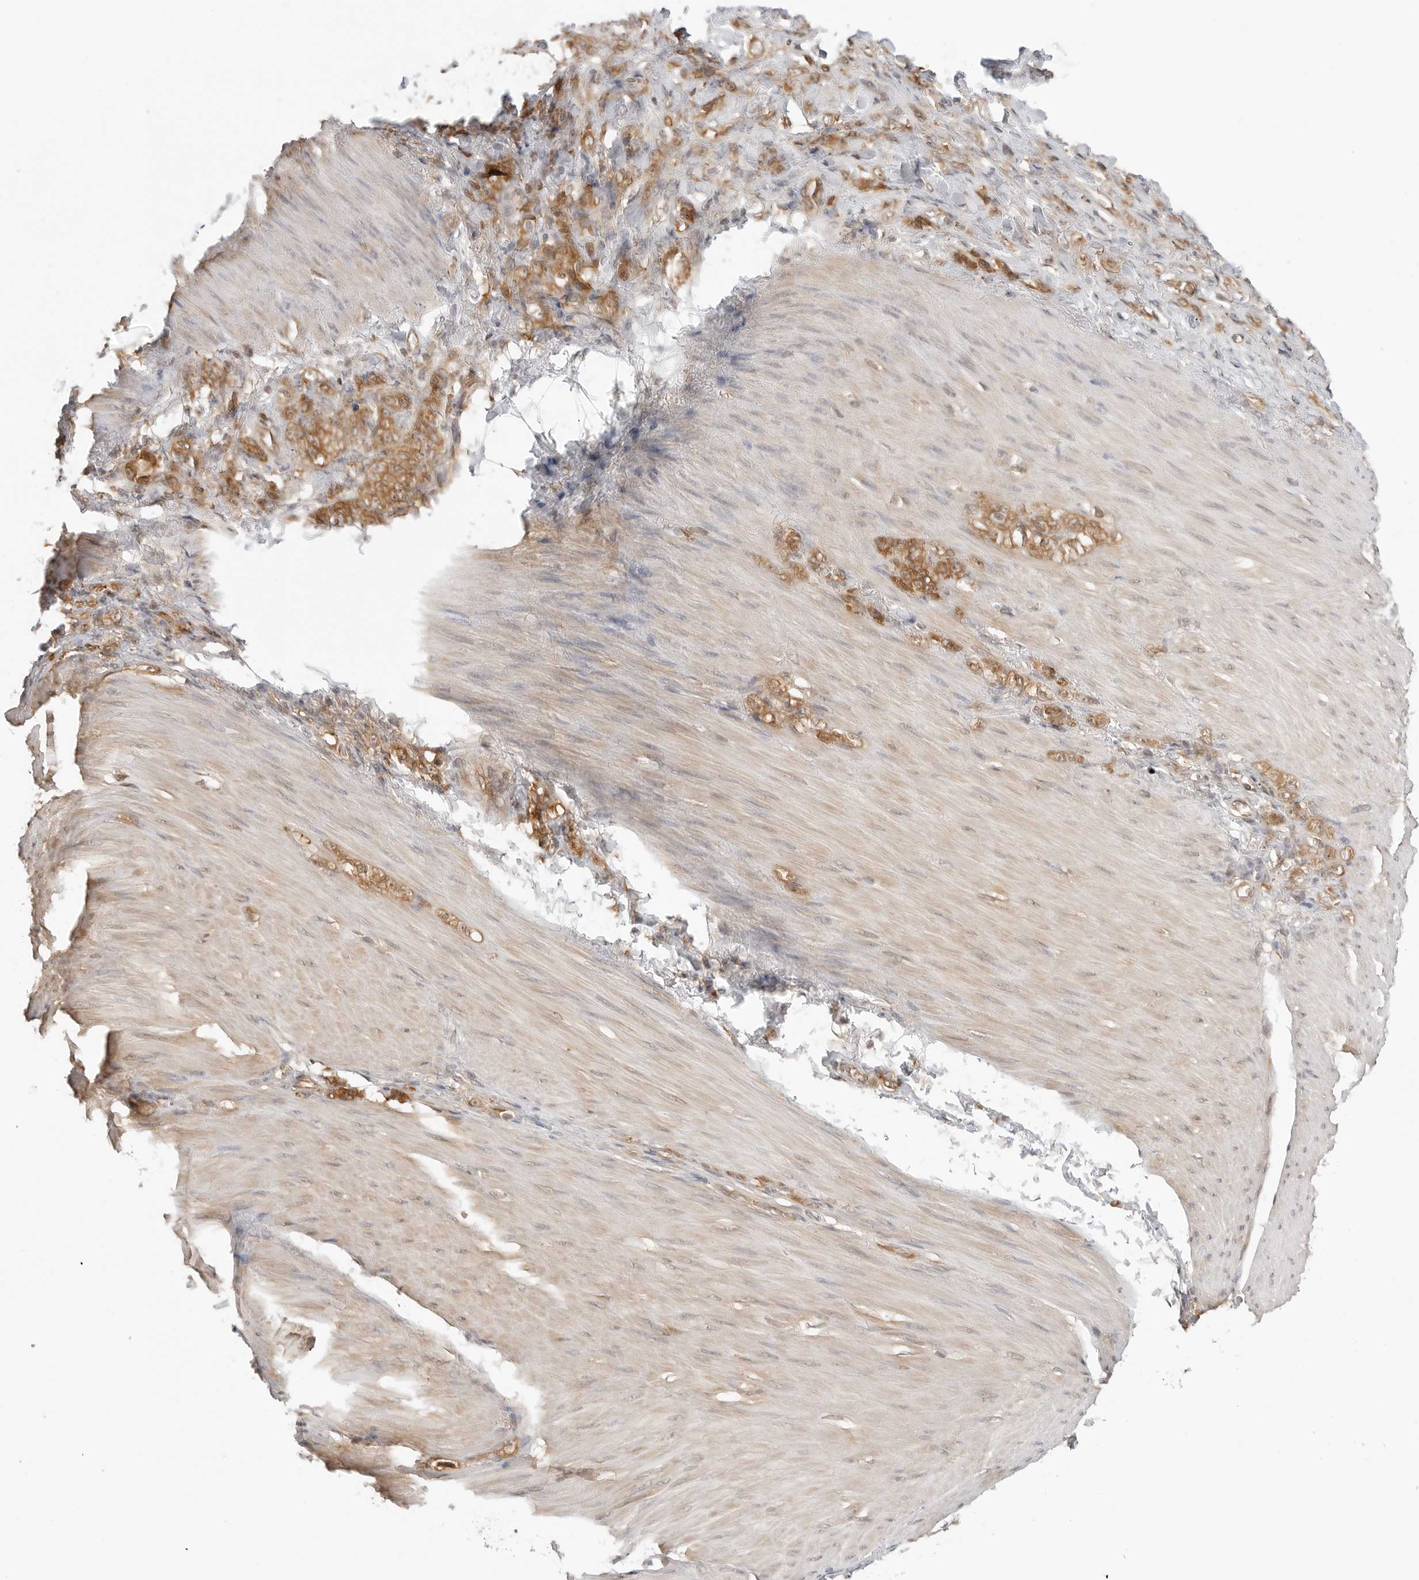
{"staining": {"intensity": "moderate", "quantity": ">75%", "location": "cytoplasmic/membranous"}, "tissue": "stomach cancer", "cell_type": "Tumor cells", "image_type": "cancer", "snomed": [{"axis": "morphology", "description": "Normal tissue, NOS"}, {"axis": "morphology", "description": "Adenocarcinoma, NOS"}, {"axis": "topography", "description": "Stomach"}], "caption": "Immunohistochemical staining of stomach cancer shows moderate cytoplasmic/membranous protein expression in about >75% of tumor cells.", "gene": "NUDC", "patient": {"sex": "male", "age": 82}}